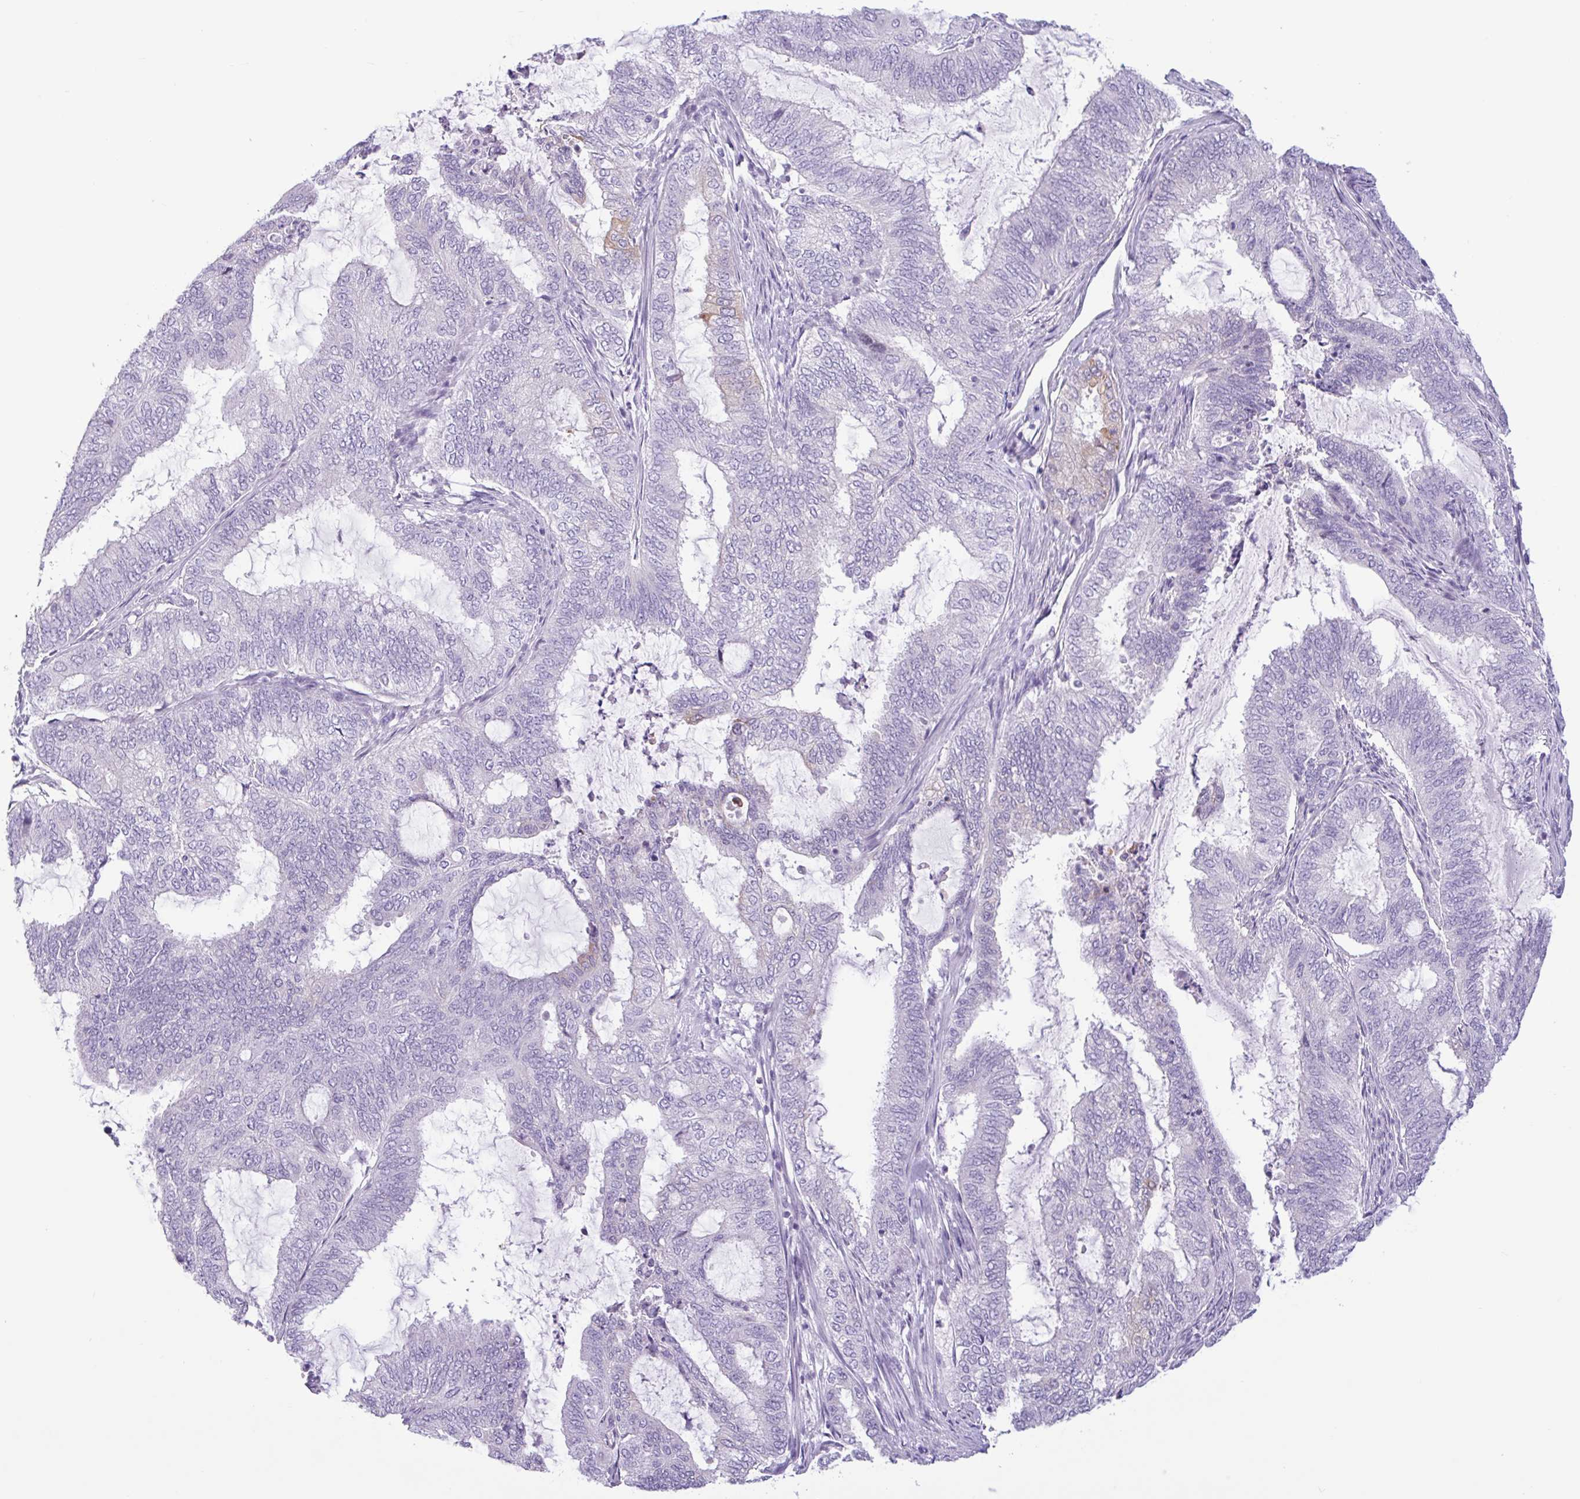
{"staining": {"intensity": "negative", "quantity": "none", "location": "none"}, "tissue": "endometrial cancer", "cell_type": "Tumor cells", "image_type": "cancer", "snomed": [{"axis": "morphology", "description": "Adenocarcinoma, NOS"}, {"axis": "topography", "description": "Endometrium"}], "caption": "Endometrial cancer (adenocarcinoma) stained for a protein using immunohistochemistry (IHC) displays no positivity tumor cells.", "gene": "CTSE", "patient": {"sex": "female", "age": 51}}